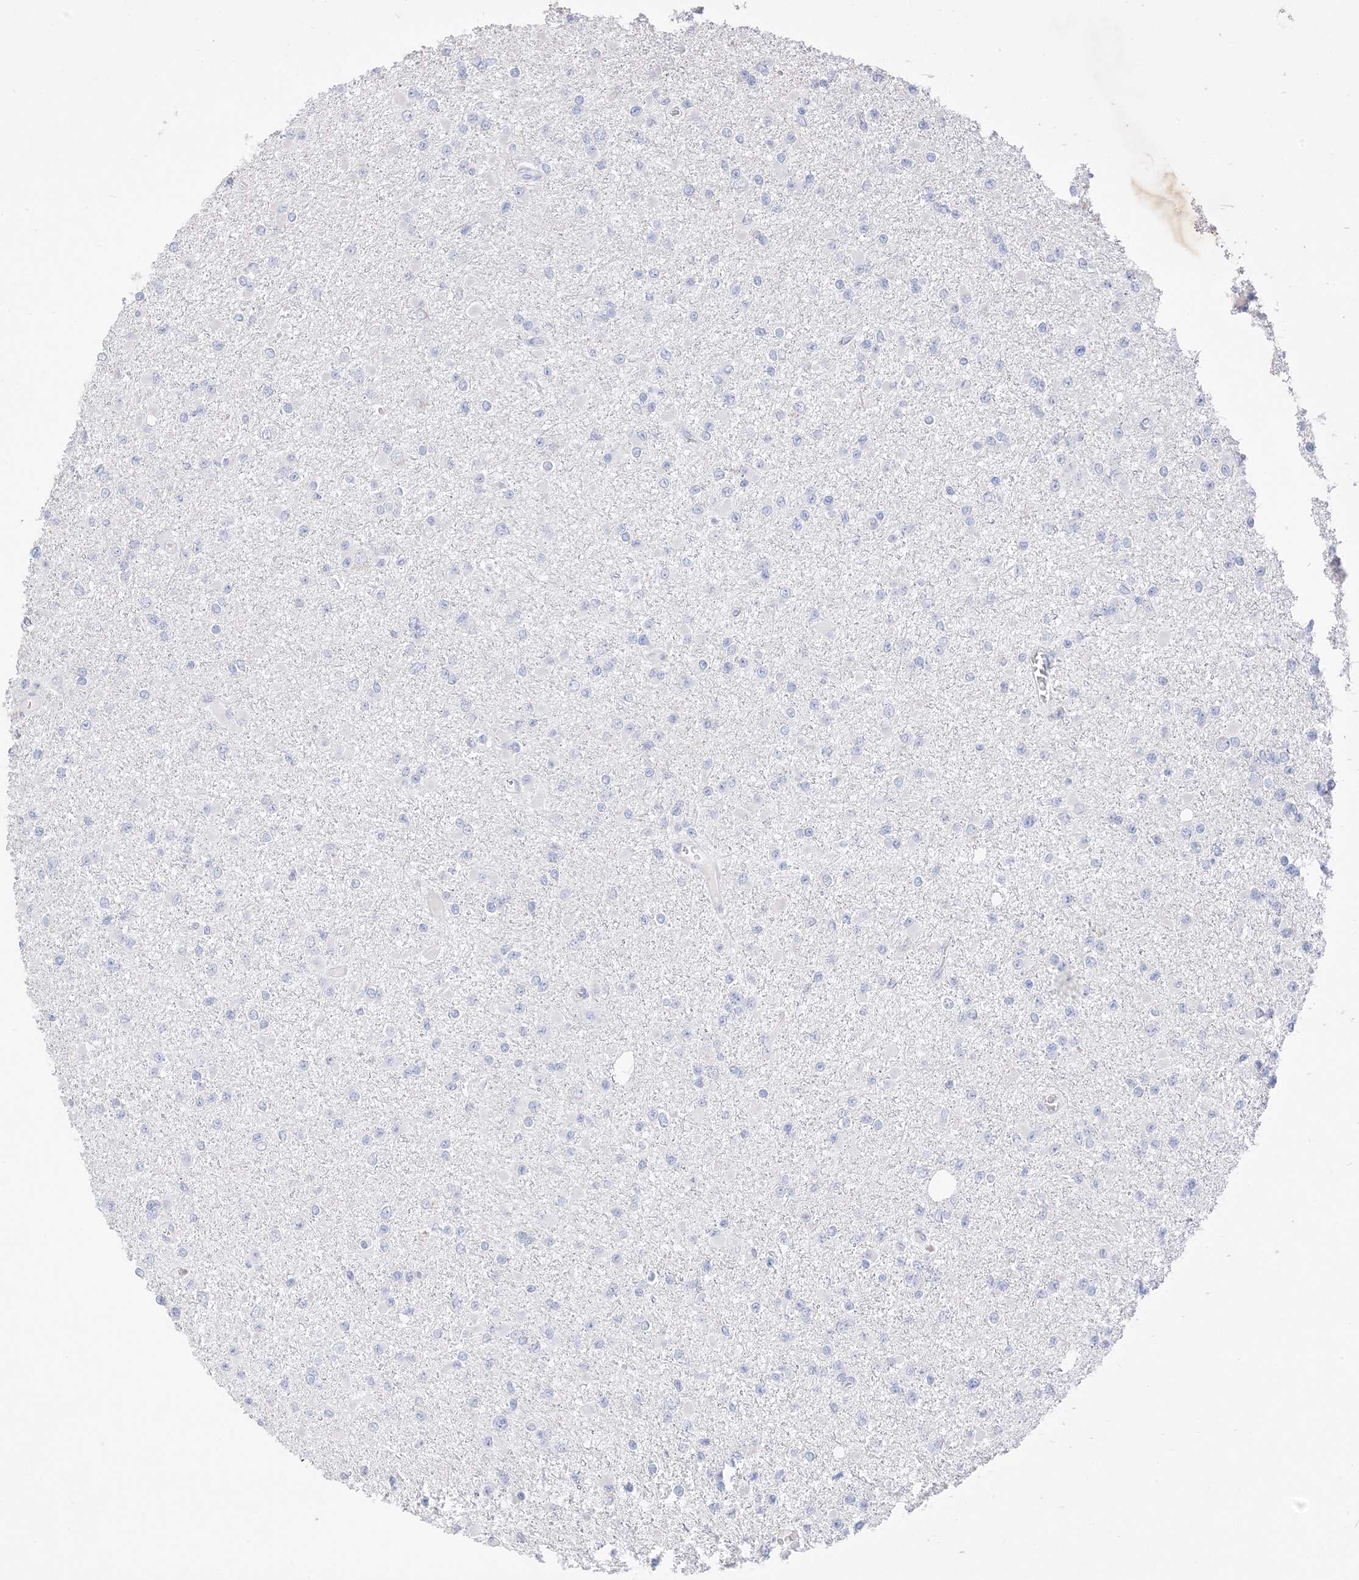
{"staining": {"intensity": "negative", "quantity": "none", "location": "none"}, "tissue": "glioma", "cell_type": "Tumor cells", "image_type": "cancer", "snomed": [{"axis": "morphology", "description": "Glioma, malignant, Low grade"}, {"axis": "topography", "description": "Brain"}], "caption": "Protein analysis of glioma displays no significant staining in tumor cells.", "gene": "MUC17", "patient": {"sex": "female", "age": 22}}